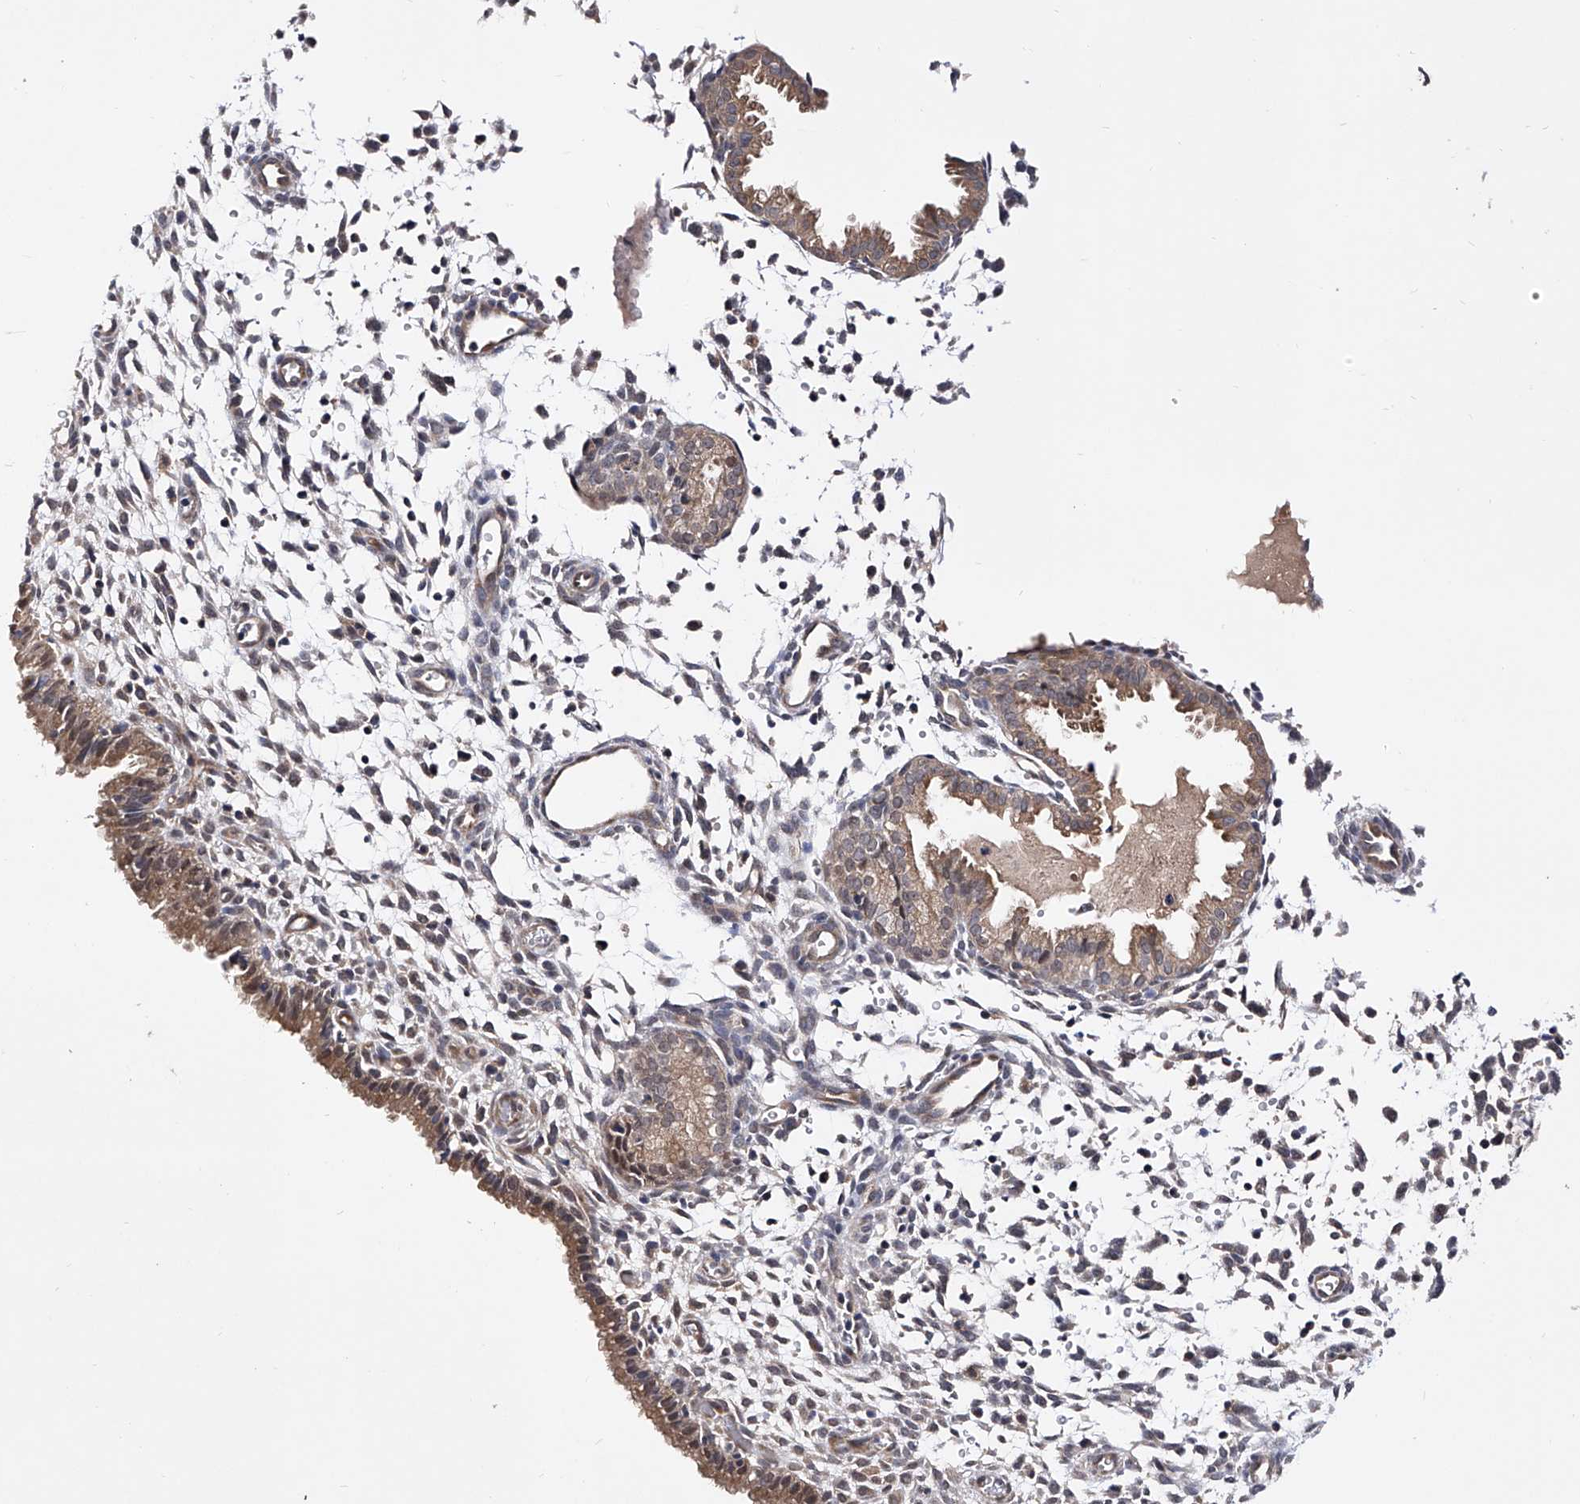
{"staining": {"intensity": "negative", "quantity": "none", "location": "none"}, "tissue": "endometrium", "cell_type": "Cells in endometrial stroma", "image_type": "normal", "snomed": [{"axis": "morphology", "description": "Normal tissue, NOS"}, {"axis": "topography", "description": "Endometrium"}], "caption": "Cells in endometrial stroma are negative for protein expression in unremarkable human endometrium. (Stains: DAB (3,3'-diaminobenzidine) immunohistochemistry with hematoxylin counter stain, Microscopy: brightfield microscopy at high magnification).", "gene": "USP45", "patient": {"sex": "female", "age": 33}}